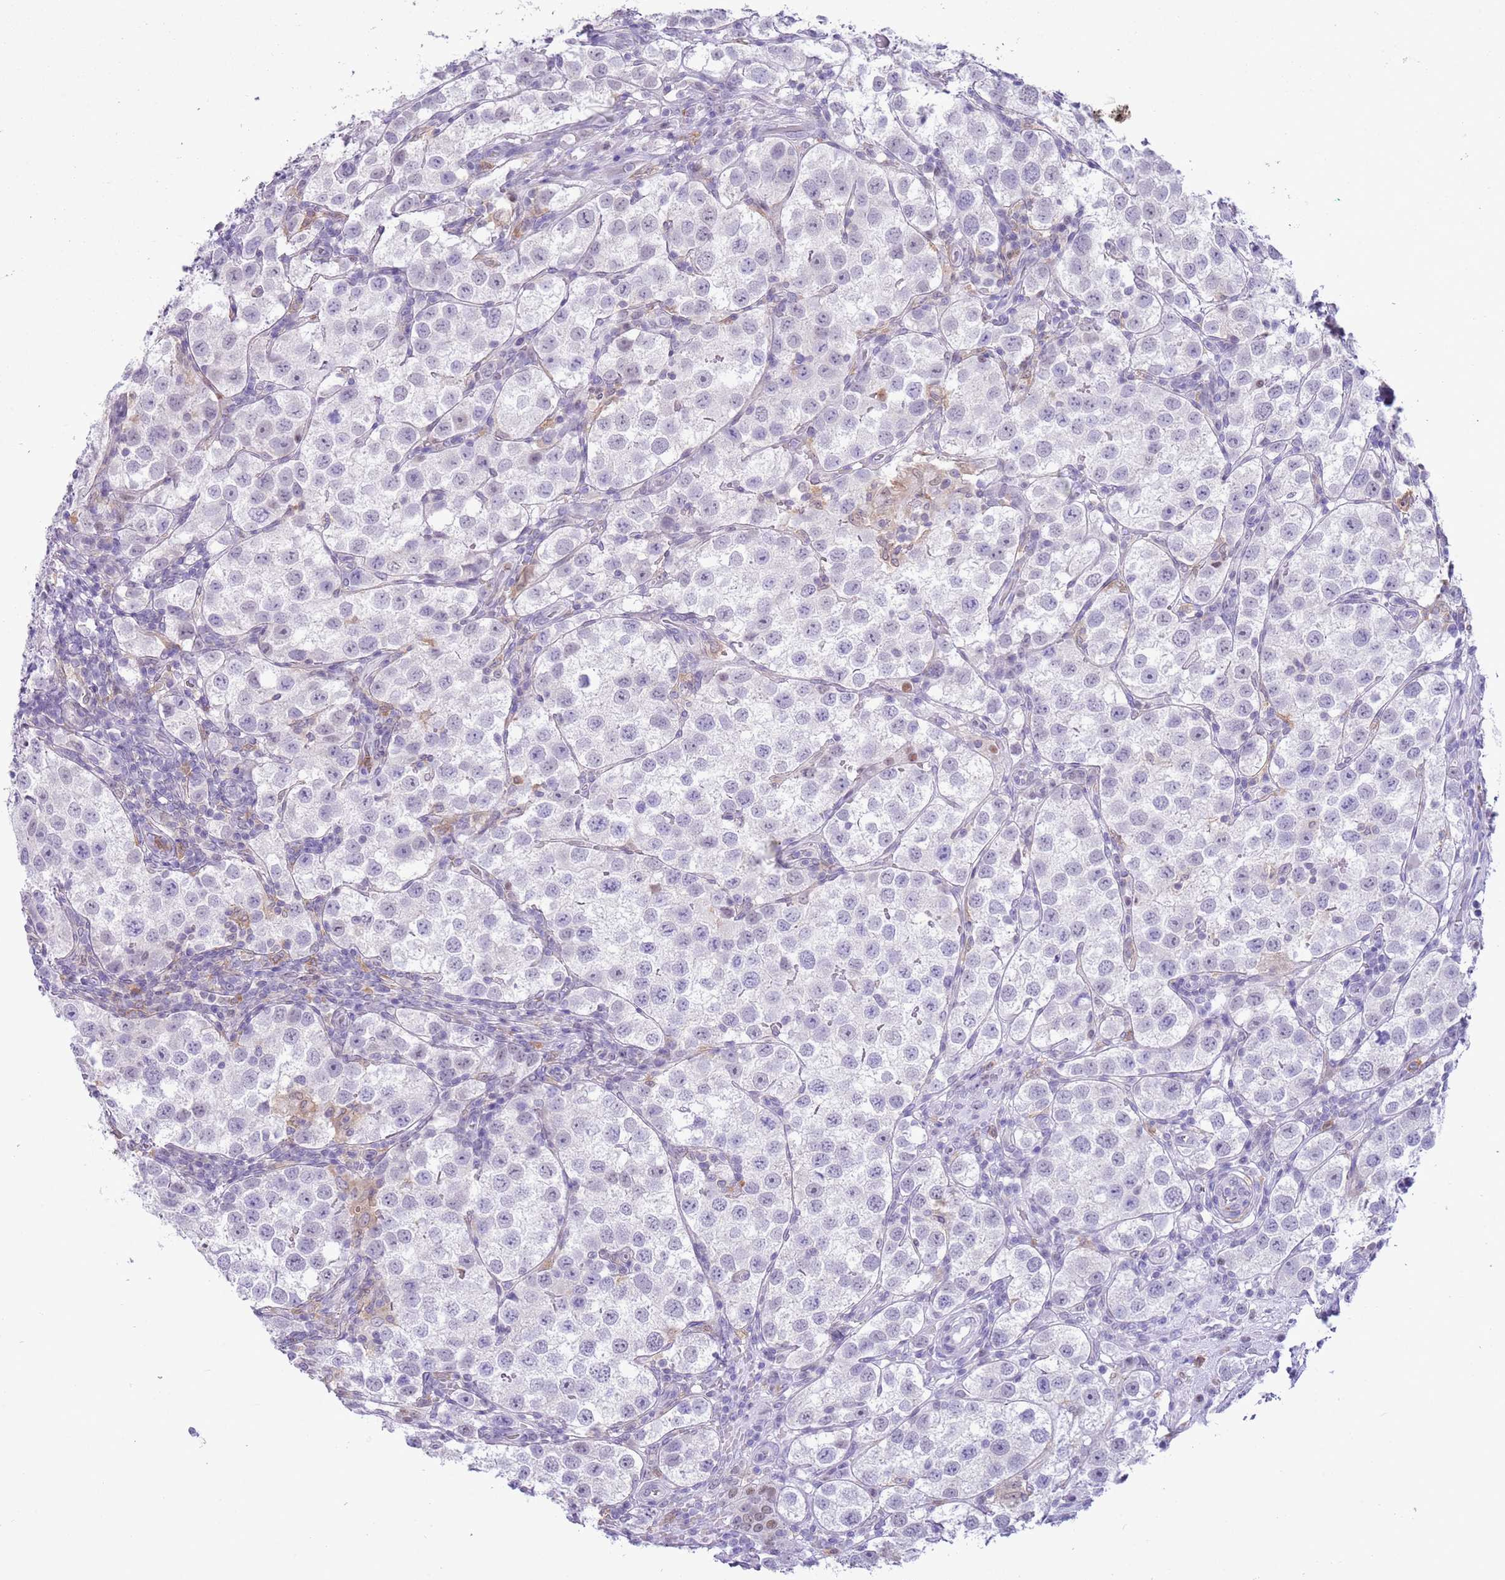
{"staining": {"intensity": "negative", "quantity": "none", "location": "none"}, "tissue": "testis cancer", "cell_type": "Tumor cells", "image_type": "cancer", "snomed": [{"axis": "morphology", "description": "Seminoma, NOS"}, {"axis": "topography", "description": "Testis"}], "caption": "This image is of testis cancer stained with immunohistochemistry (IHC) to label a protein in brown with the nuclei are counter-stained blue. There is no staining in tumor cells.", "gene": "PPP1R17", "patient": {"sex": "male", "age": 37}}